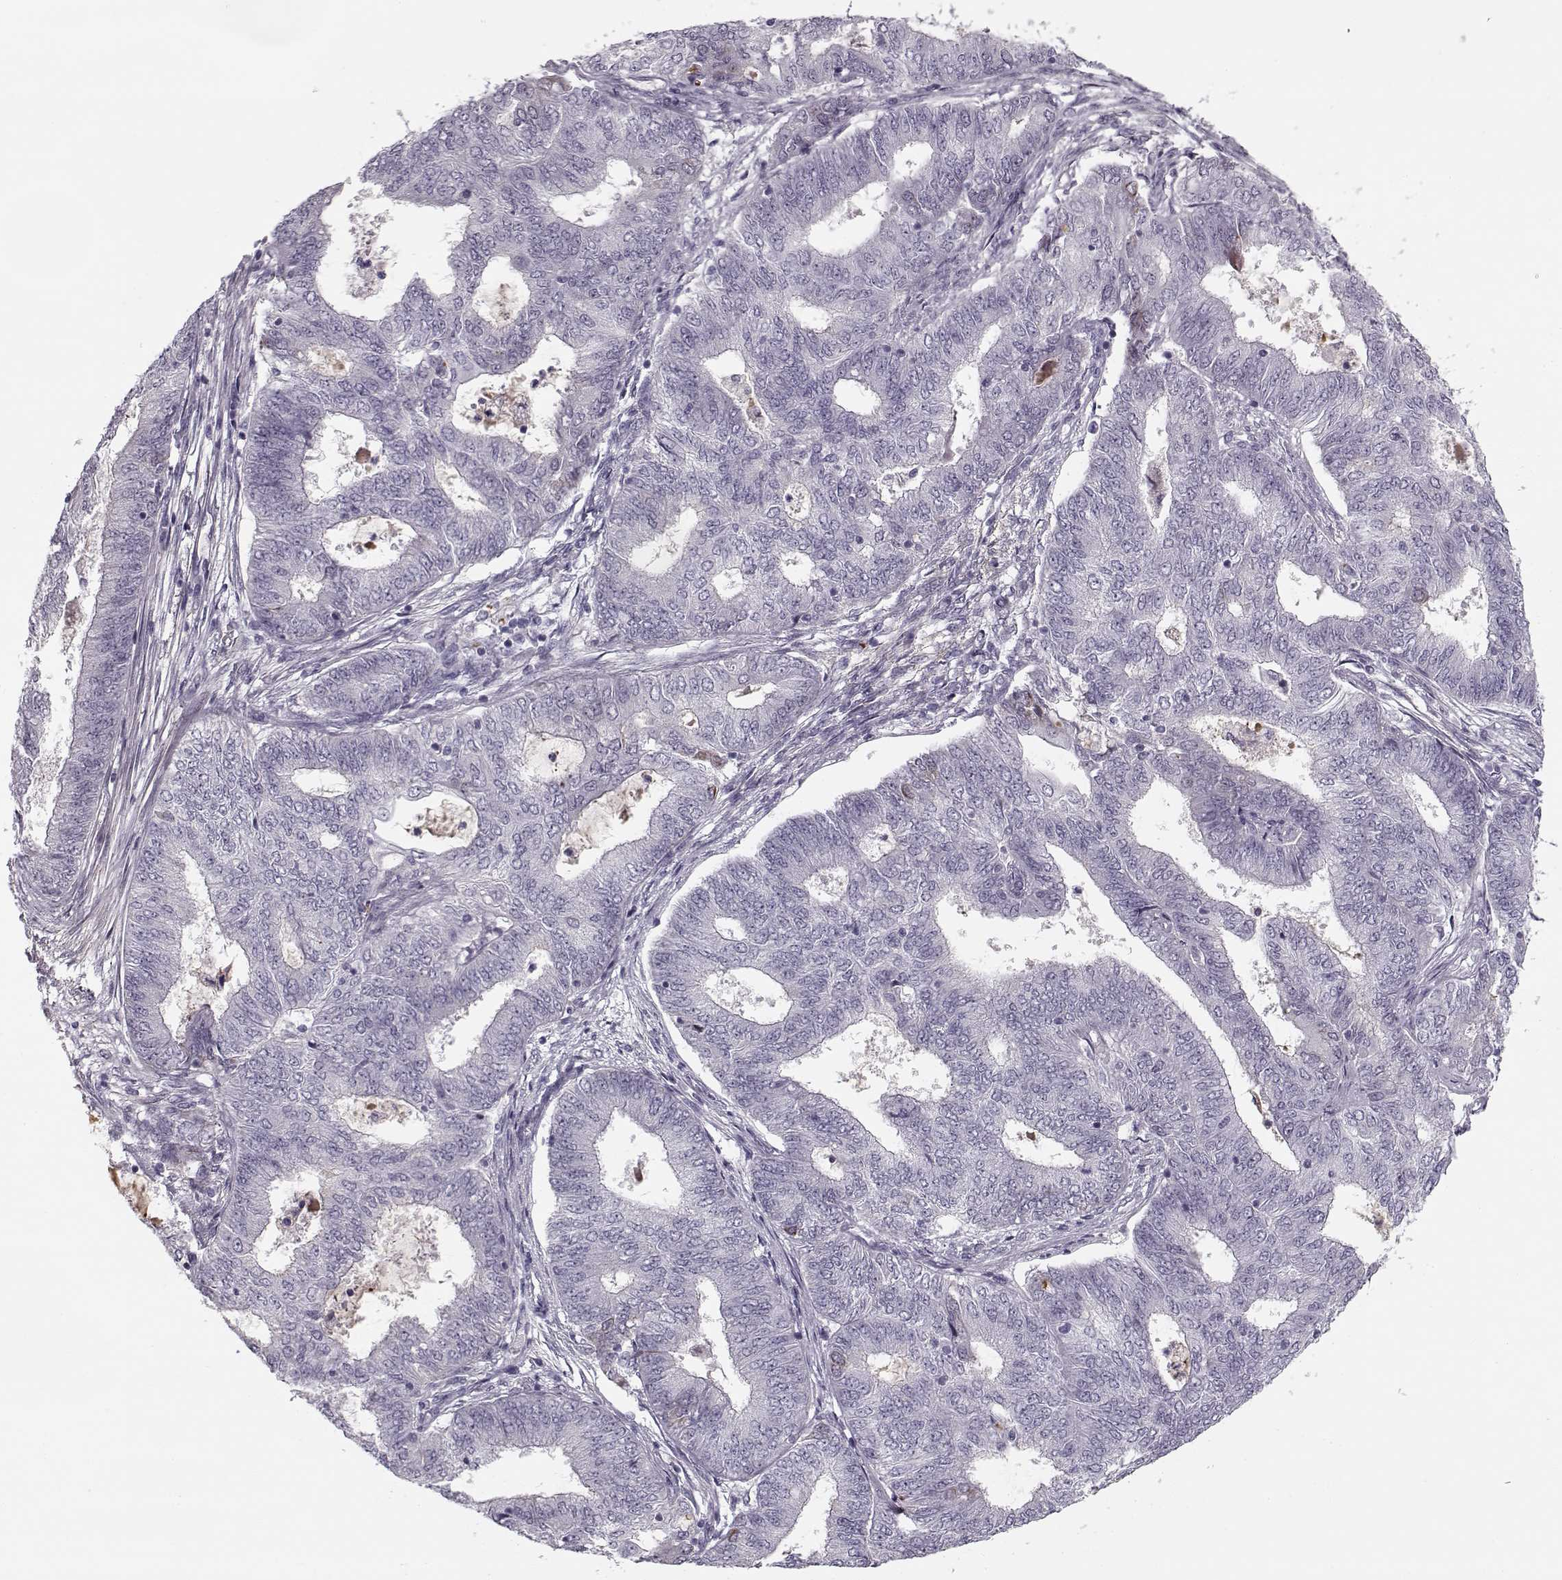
{"staining": {"intensity": "negative", "quantity": "none", "location": "none"}, "tissue": "endometrial cancer", "cell_type": "Tumor cells", "image_type": "cancer", "snomed": [{"axis": "morphology", "description": "Adenocarcinoma, NOS"}, {"axis": "topography", "description": "Endometrium"}], "caption": "The IHC micrograph has no significant positivity in tumor cells of endometrial cancer (adenocarcinoma) tissue.", "gene": "DNAI3", "patient": {"sex": "female", "age": 62}}